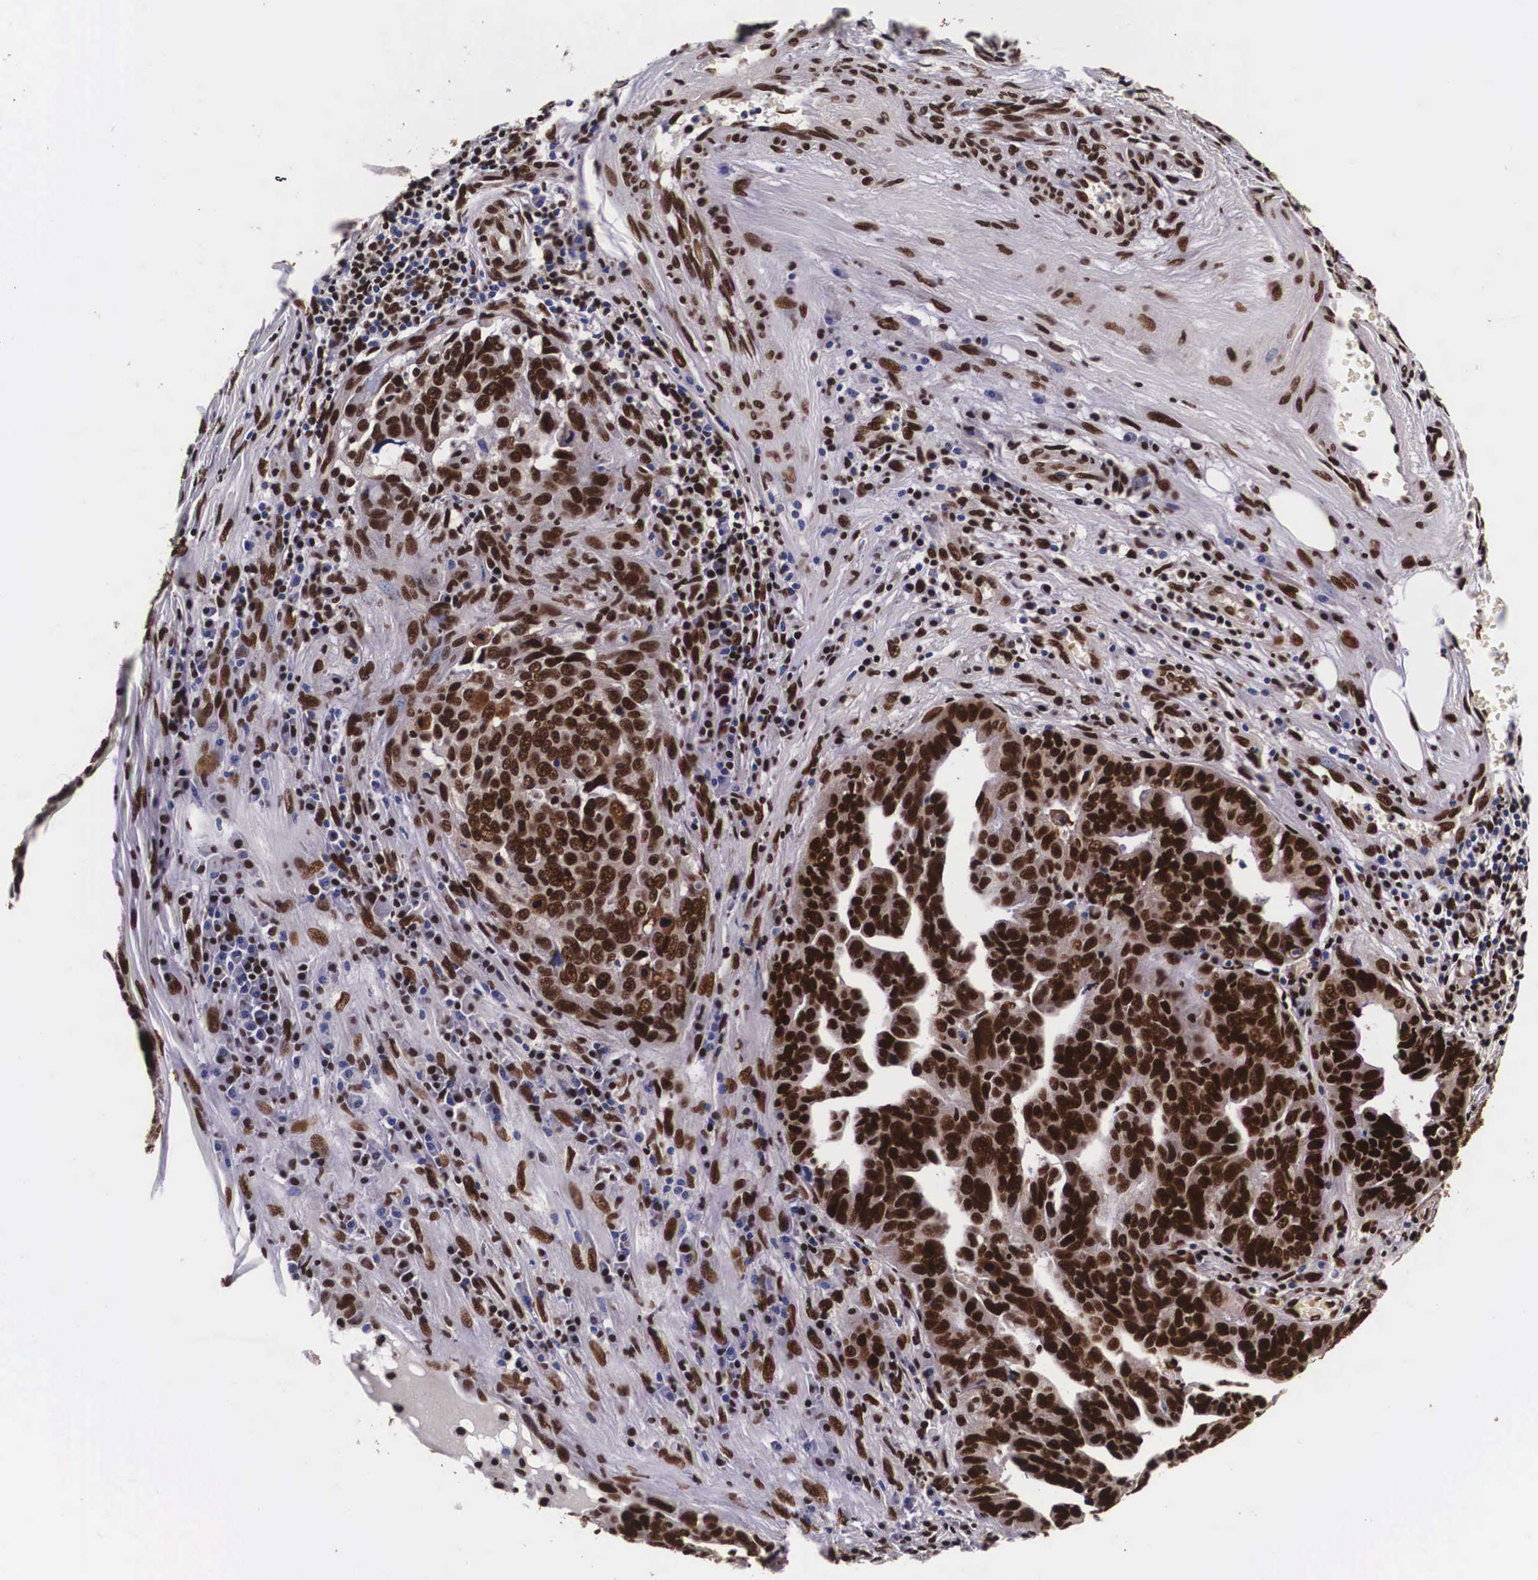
{"staining": {"intensity": "strong", "quantity": ">75%", "location": "cytoplasmic/membranous,nuclear"}, "tissue": "ovarian cancer", "cell_type": "Tumor cells", "image_type": "cancer", "snomed": [{"axis": "morphology", "description": "Cystadenocarcinoma, serous, NOS"}, {"axis": "topography", "description": "Ovary"}], "caption": "Human ovarian cancer stained with a brown dye exhibits strong cytoplasmic/membranous and nuclear positive staining in approximately >75% of tumor cells.", "gene": "PABPN1", "patient": {"sex": "female", "age": 64}}